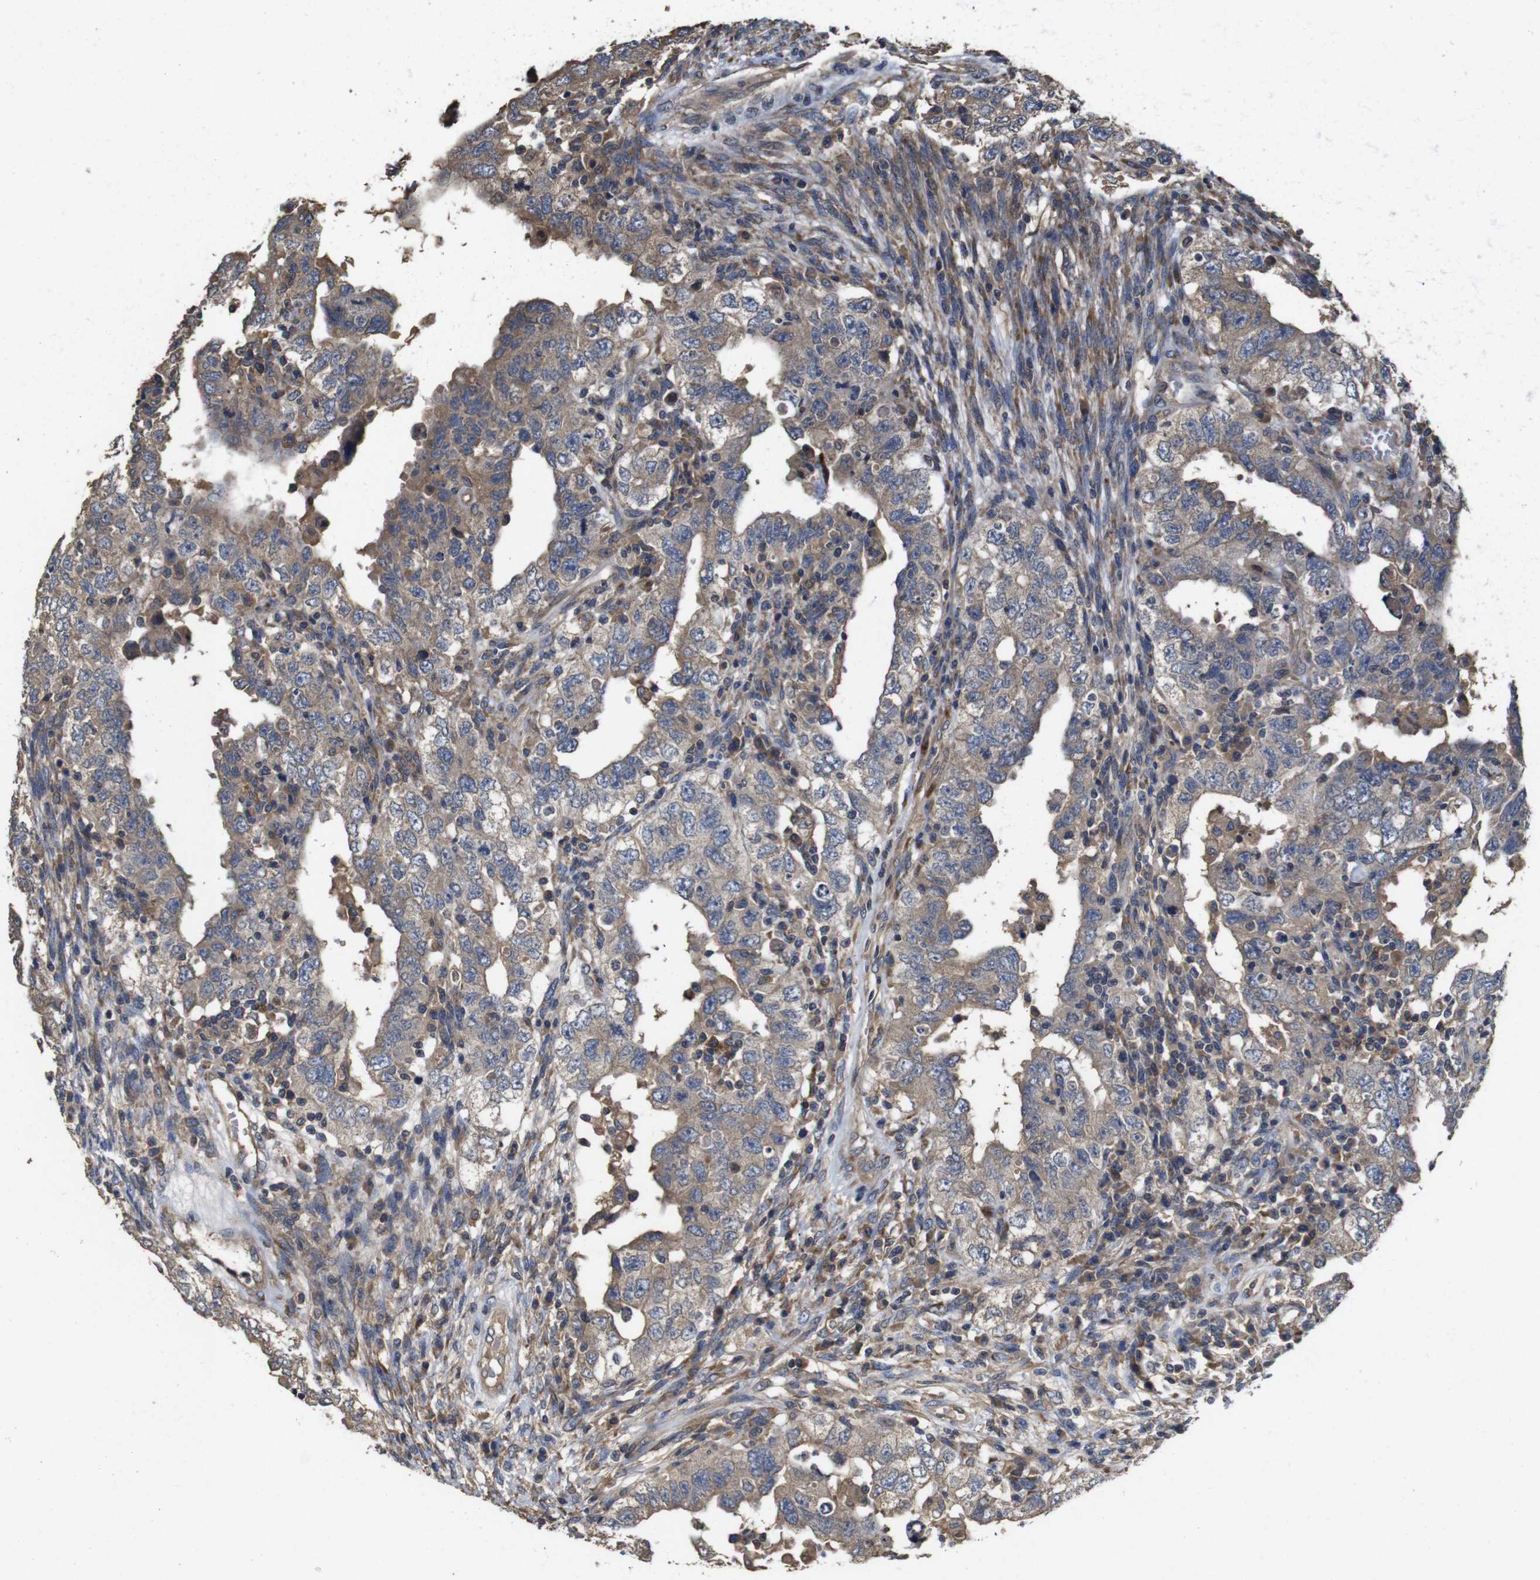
{"staining": {"intensity": "moderate", "quantity": ">75%", "location": "cytoplasmic/membranous"}, "tissue": "testis cancer", "cell_type": "Tumor cells", "image_type": "cancer", "snomed": [{"axis": "morphology", "description": "Carcinoma, Embryonal, NOS"}, {"axis": "topography", "description": "Testis"}], "caption": "Testis cancer stained with a protein marker demonstrates moderate staining in tumor cells.", "gene": "ARHGAP24", "patient": {"sex": "male", "age": 26}}